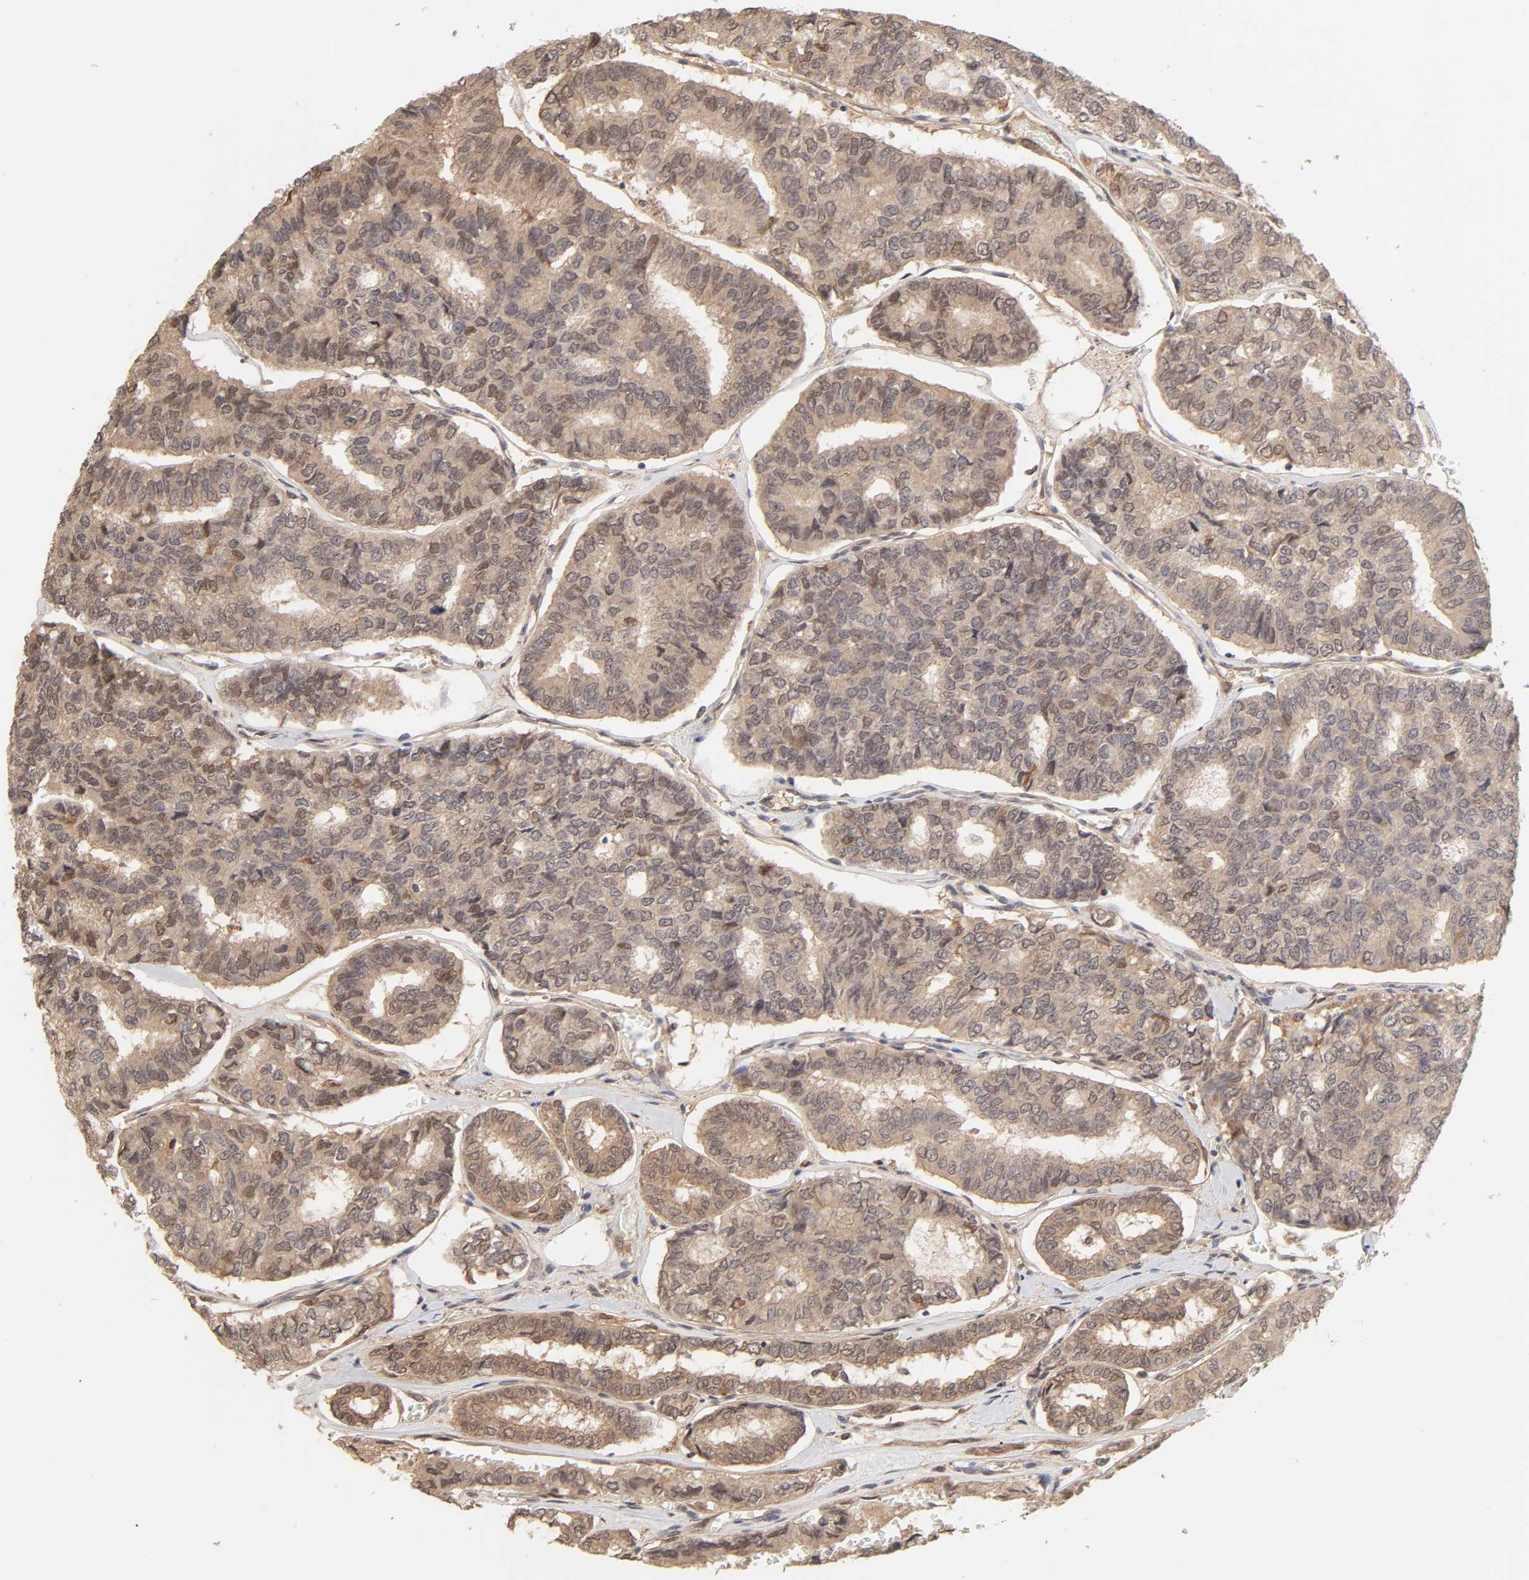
{"staining": {"intensity": "moderate", "quantity": ">75%", "location": "cytoplasmic/membranous"}, "tissue": "thyroid cancer", "cell_type": "Tumor cells", "image_type": "cancer", "snomed": [{"axis": "morphology", "description": "Papillary adenocarcinoma, NOS"}, {"axis": "topography", "description": "Thyroid gland"}], "caption": "Thyroid cancer tissue displays moderate cytoplasmic/membranous staining in approximately >75% of tumor cells (Stains: DAB in brown, nuclei in blue, Microscopy: brightfield microscopy at high magnification).", "gene": "MAPK1", "patient": {"sex": "female", "age": 35}}